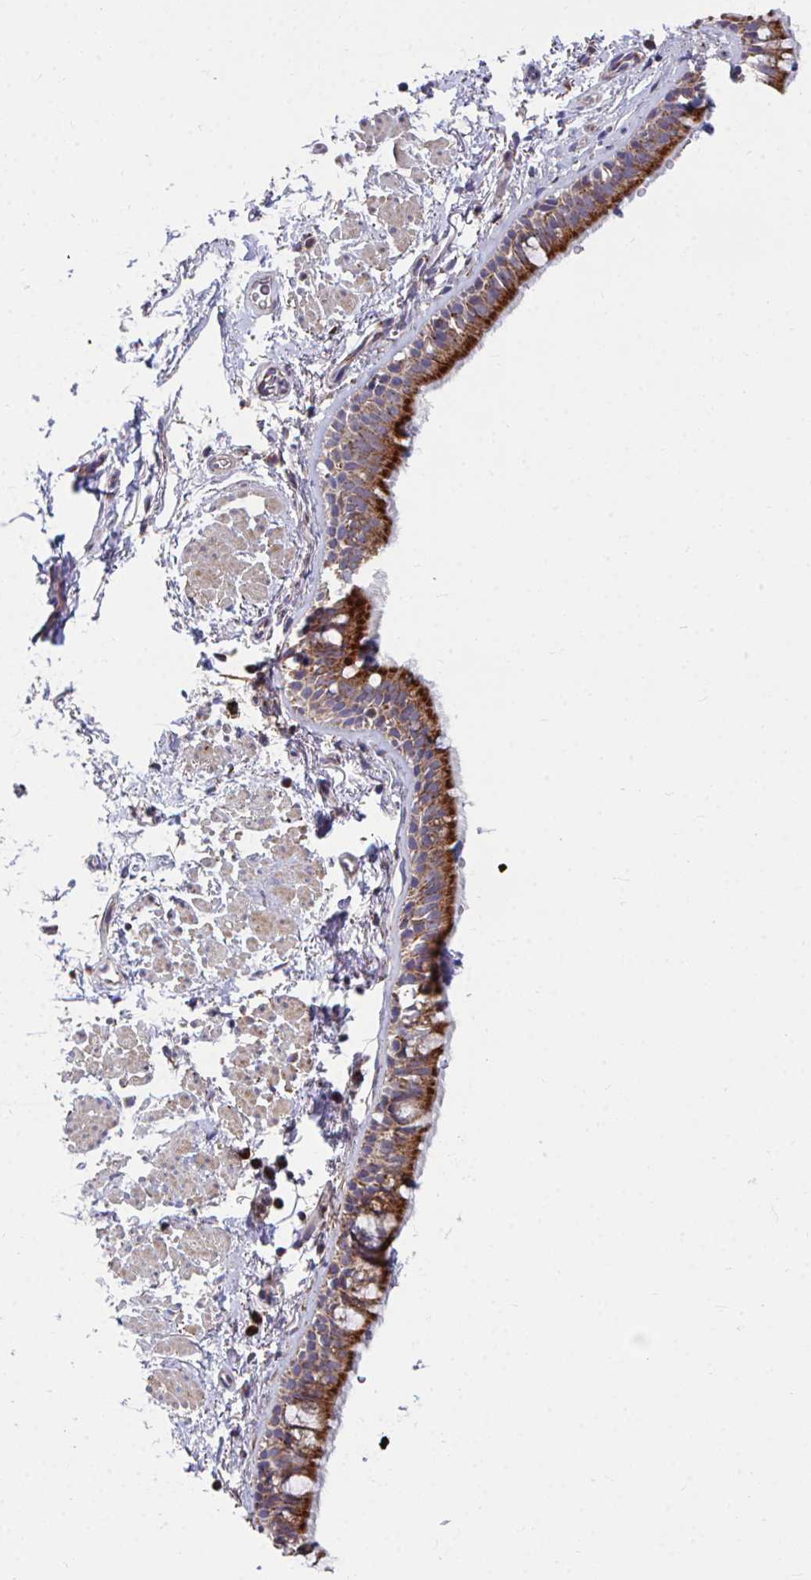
{"staining": {"intensity": "strong", "quantity": "25%-75%", "location": "cytoplasmic/membranous"}, "tissue": "bronchus", "cell_type": "Respiratory epithelial cells", "image_type": "normal", "snomed": [{"axis": "morphology", "description": "Normal tissue, NOS"}, {"axis": "topography", "description": "Lymph node"}, {"axis": "topography", "description": "Cartilage tissue"}, {"axis": "topography", "description": "Bronchus"}], "caption": "Bronchus stained with immunohistochemistry shows strong cytoplasmic/membranous positivity in approximately 25%-75% of respiratory epithelial cells.", "gene": "PEX3", "patient": {"sex": "female", "age": 70}}